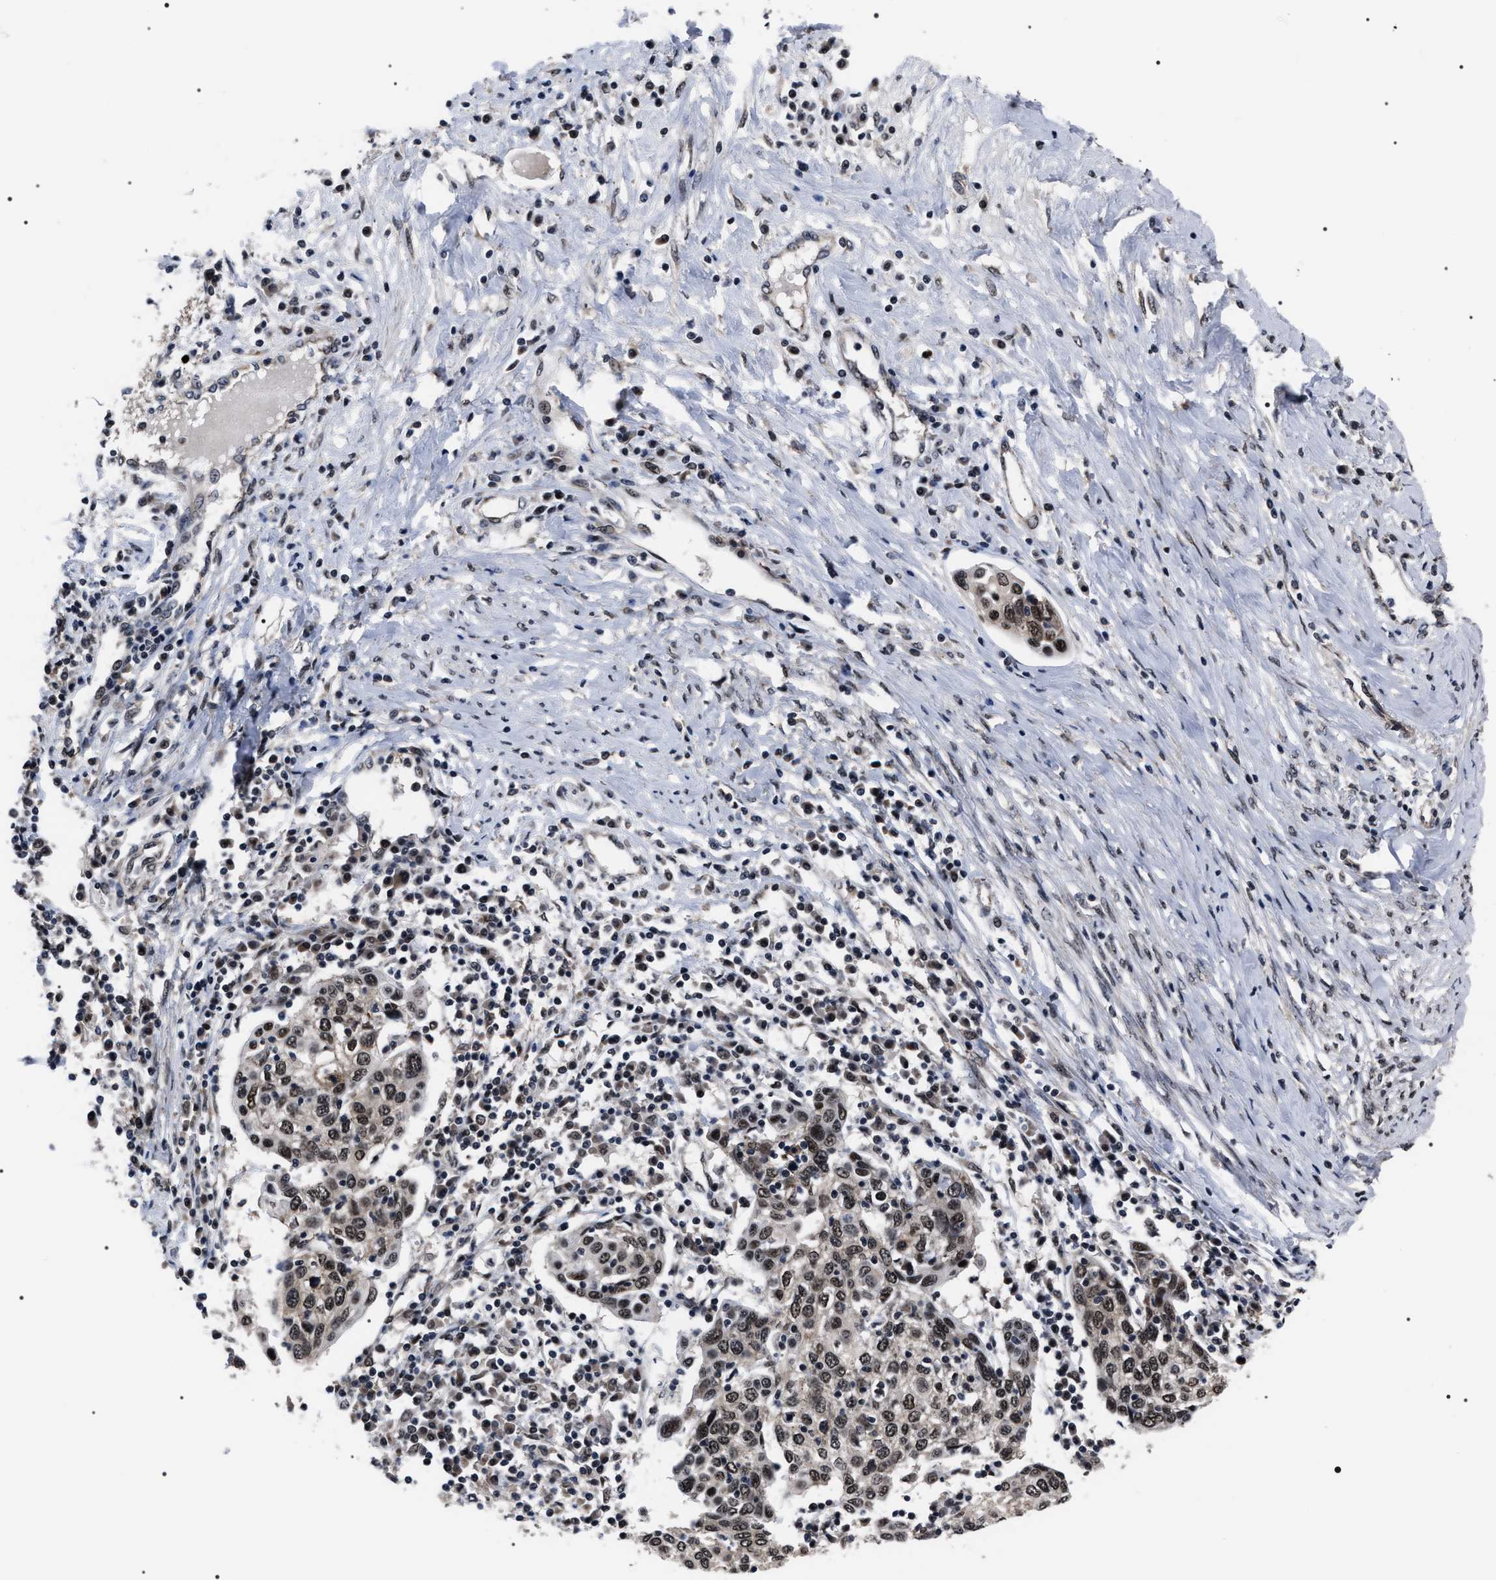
{"staining": {"intensity": "weak", "quantity": ">75%", "location": "cytoplasmic/membranous,nuclear"}, "tissue": "cervical cancer", "cell_type": "Tumor cells", "image_type": "cancer", "snomed": [{"axis": "morphology", "description": "Squamous cell carcinoma, NOS"}, {"axis": "topography", "description": "Cervix"}], "caption": "Protein expression analysis of human squamous cell carcinoma (cervical) reveals weak cytoplasmic/membranous and nuclear expression in approximately >75% of tumor cells. (DAB (3,3'-diaminobenzidine) IHC with brightfield microscopy, high magnification).", "gene": "CSNK2A1", "patient": {"sex": "female", "age": 40}}